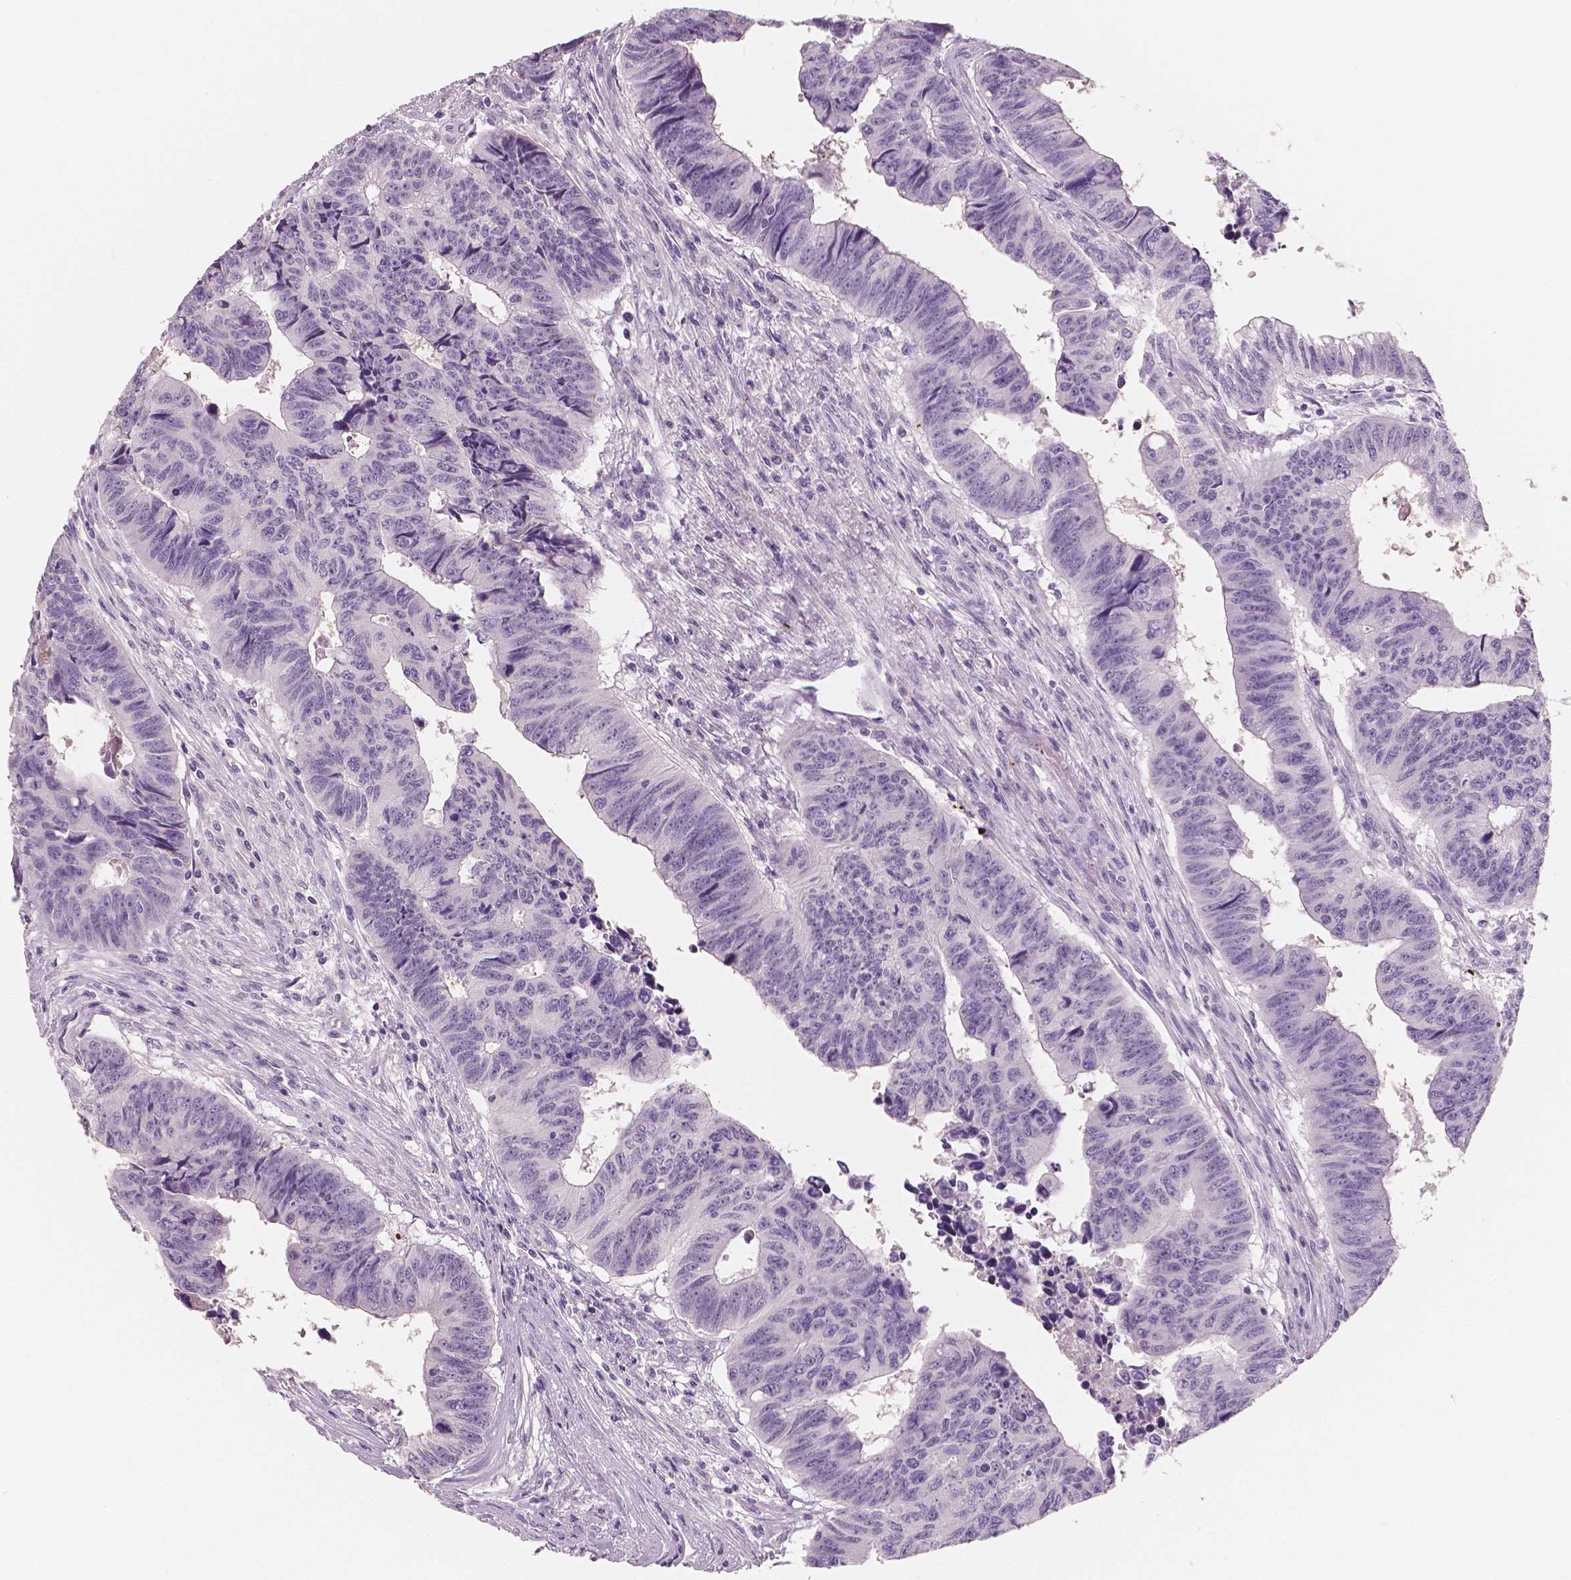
{"staining": {"intensity": "negative", "quantity": "none", "location": "none"}, "tissue": "colorectal cancer", "cell_type": "Tumor cells", "image_type": "cancer", "snomed": [{"axis": "morphology", "description": "Adenocarcinoma, NOS"}, {"axis": "topography", "description": "Rectum"}], "caption": "An immunohistochemistry photomicrograph of colorectal adenocarcinoma is shown. There is no staining in tumor cells of colorectal adenocarcinoma.", "gene": "APOA4", "patient": {"sex": "female", "age": 85}}